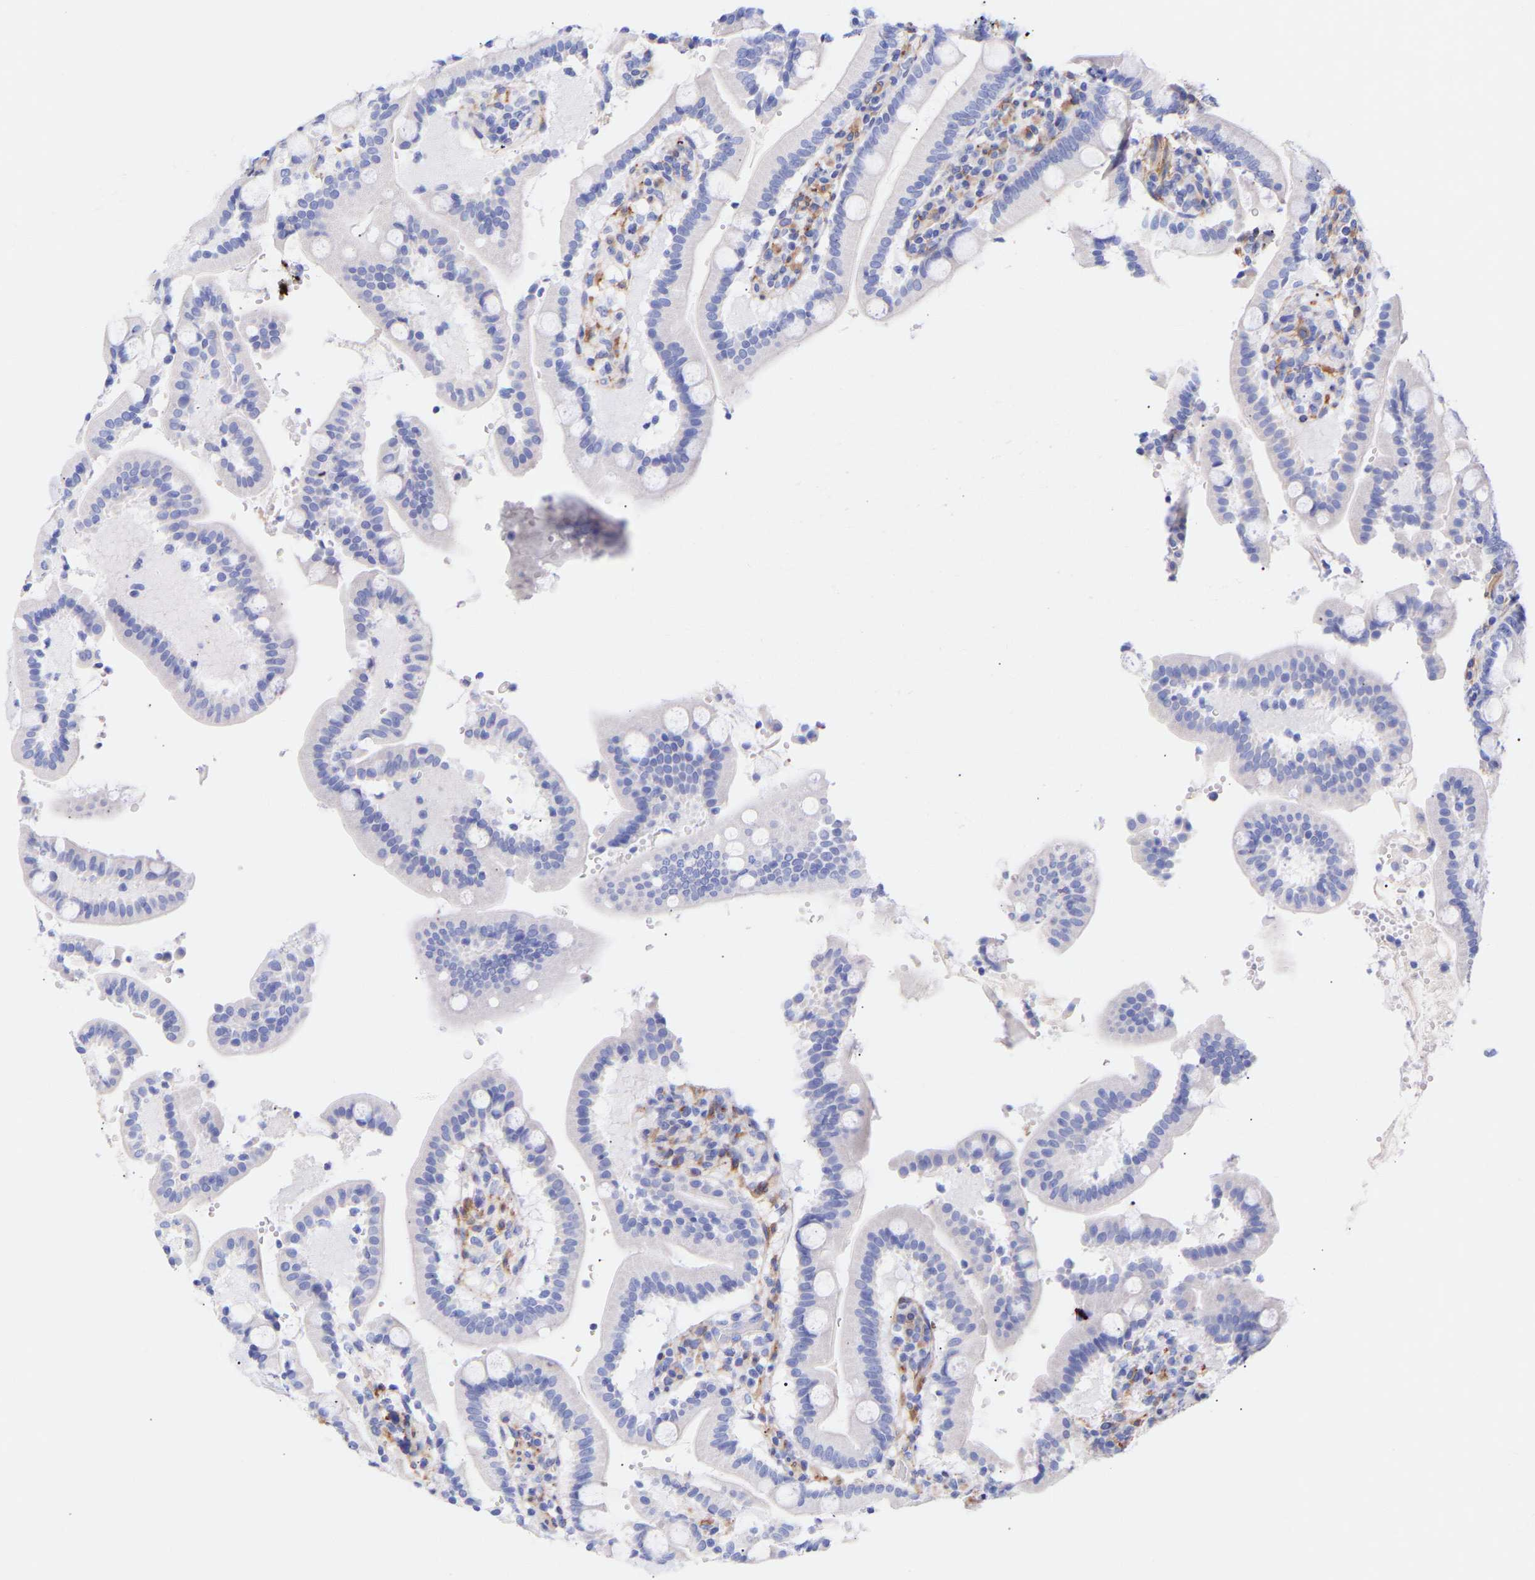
{"staining": {"intensity": "negative", "quantity": "none", "location": "none"}, "tissue": "duodenum", "cell_type": "Glandular cells", "image_type": "normal", "snomed": [{"axis": "morphology", "description": "Normal tissue, NOS"}, {"axis": "topography", "description": "Small intestine, NOS"}], "caption": "Normal duodenum was stained to show a protein in brown. There is no significant positivity in glandular cells. The staining is performed using DAB (3,3'-diaminobenzidine) brown chromogen with nuclei counter-stained in using hematoxylin.", "gene": "AMPH", "patient": {"sex": "female", "age": 71}}